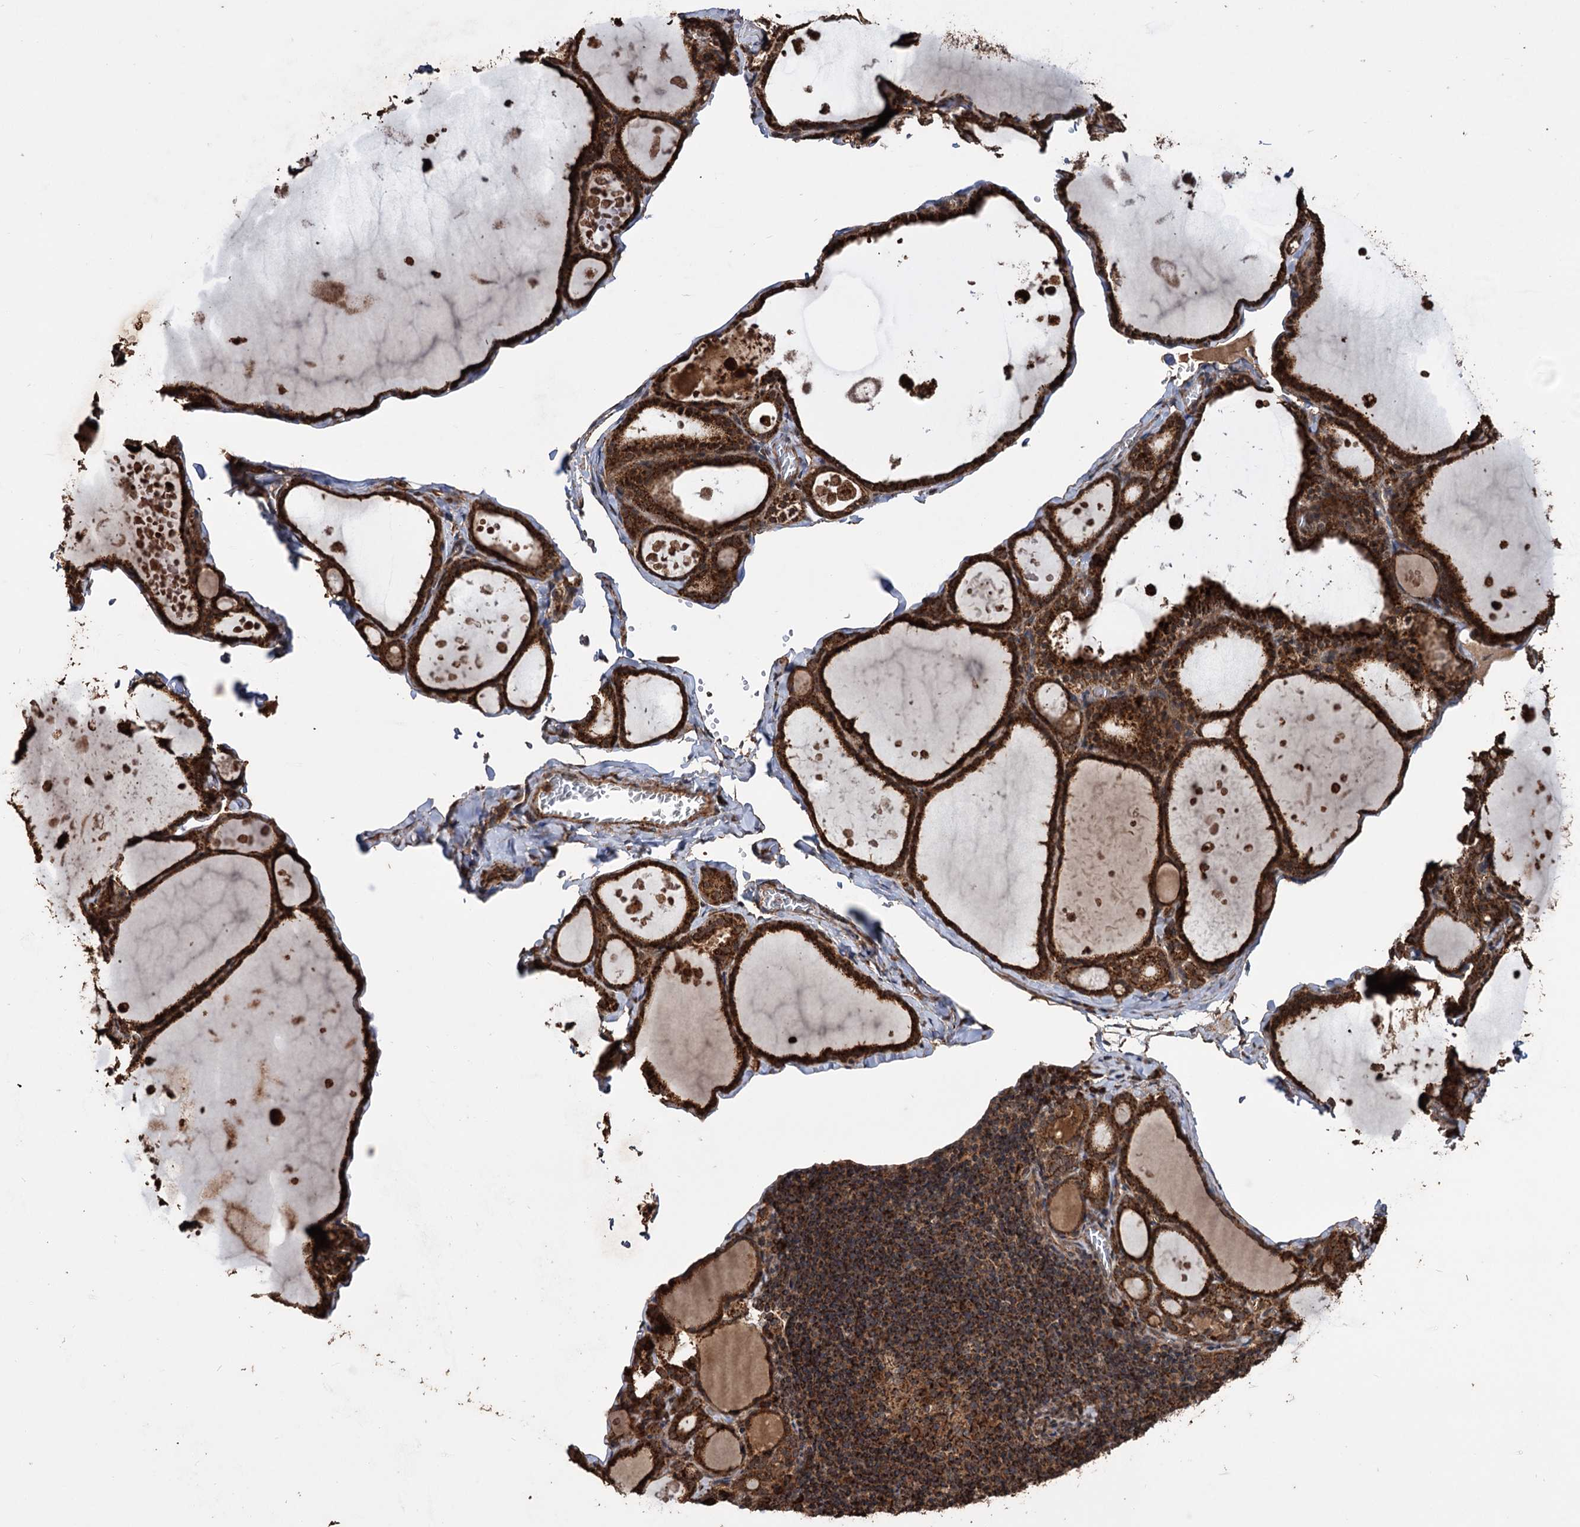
{"staining": {"intensity": "strong", "quantity": ">75%", "location": "cytoplasmic/membranous"}, "tissue": "thyroid gland", "cell_type": "Glandular cells", "image_type": "normal", "snomed": [{"axis": "morphology", "description": "Normal tissue, NOS"}, {"axis": "topography", "description": "Thyroid gland"}], "caption": "An image showing strong cytoplasmic/membranous staining in approximately >75% of glandular cells in unremarkable thyroid gland, as visualized by brown immunohistochemical staining.", "gene": "IPO4", "patient": {"sex": "male", "age": 56}}